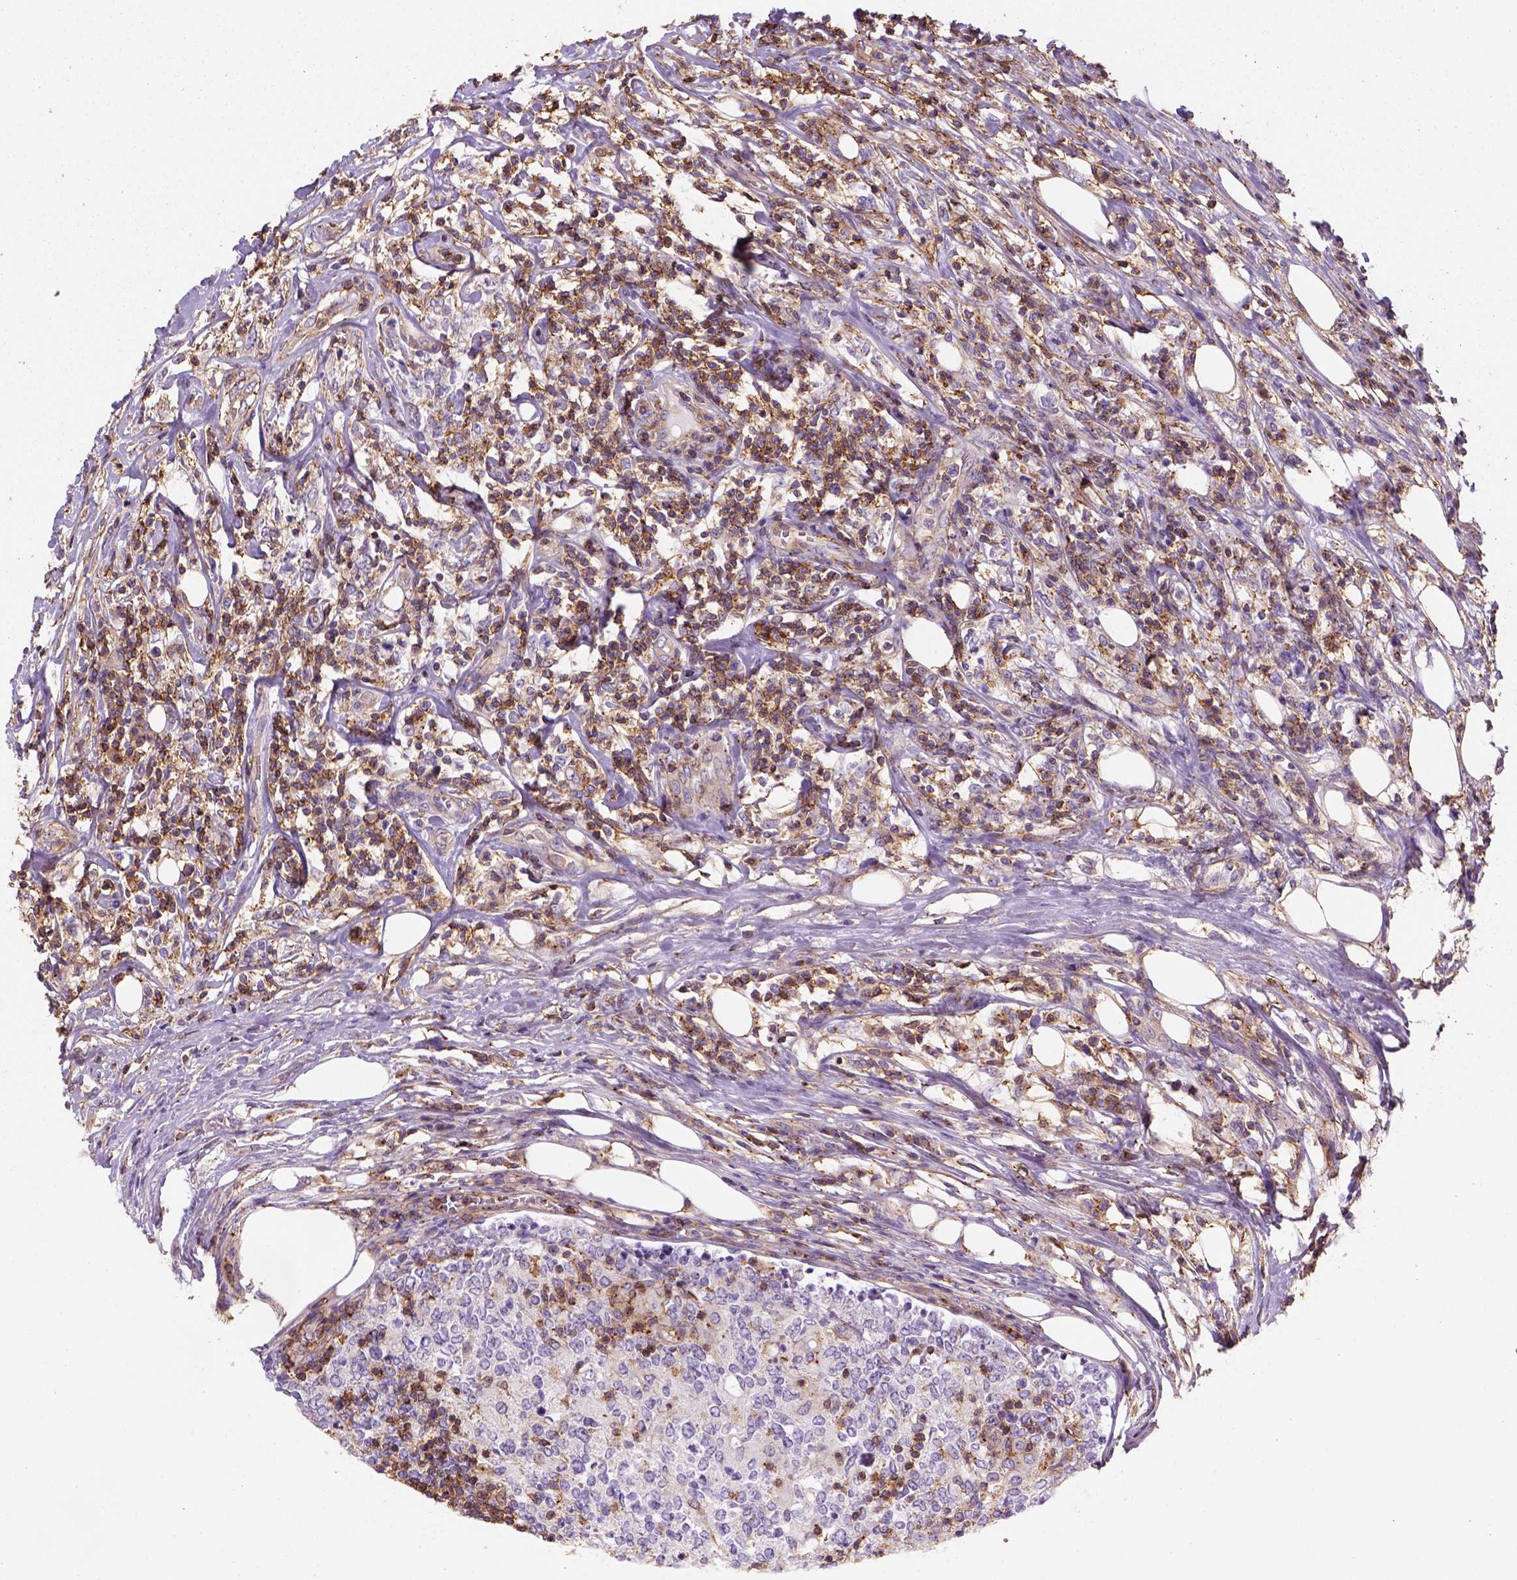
{"staining": {"intensity": "moderate", "quantity": "25%-75%", "location": "cytoplasmic/membranous"}, "tissue": "lymphoma", "cell_type": "Tumor cells", "image_type": "cancer", "snomed": [{"axis": "morphology", "description": "Malignant lymphoma, non-Hodgkin's type, High grade"}, {"axis": "topography", "description": "Lymph node"}], "caption": "Protein expression analysis of lymphoma displays moderate cytoplasmic/membranous positivity in about 25%-75% of tumor cells.", "gene": "GPRC5D", "patient": {"sex": "female", "age": 84}}